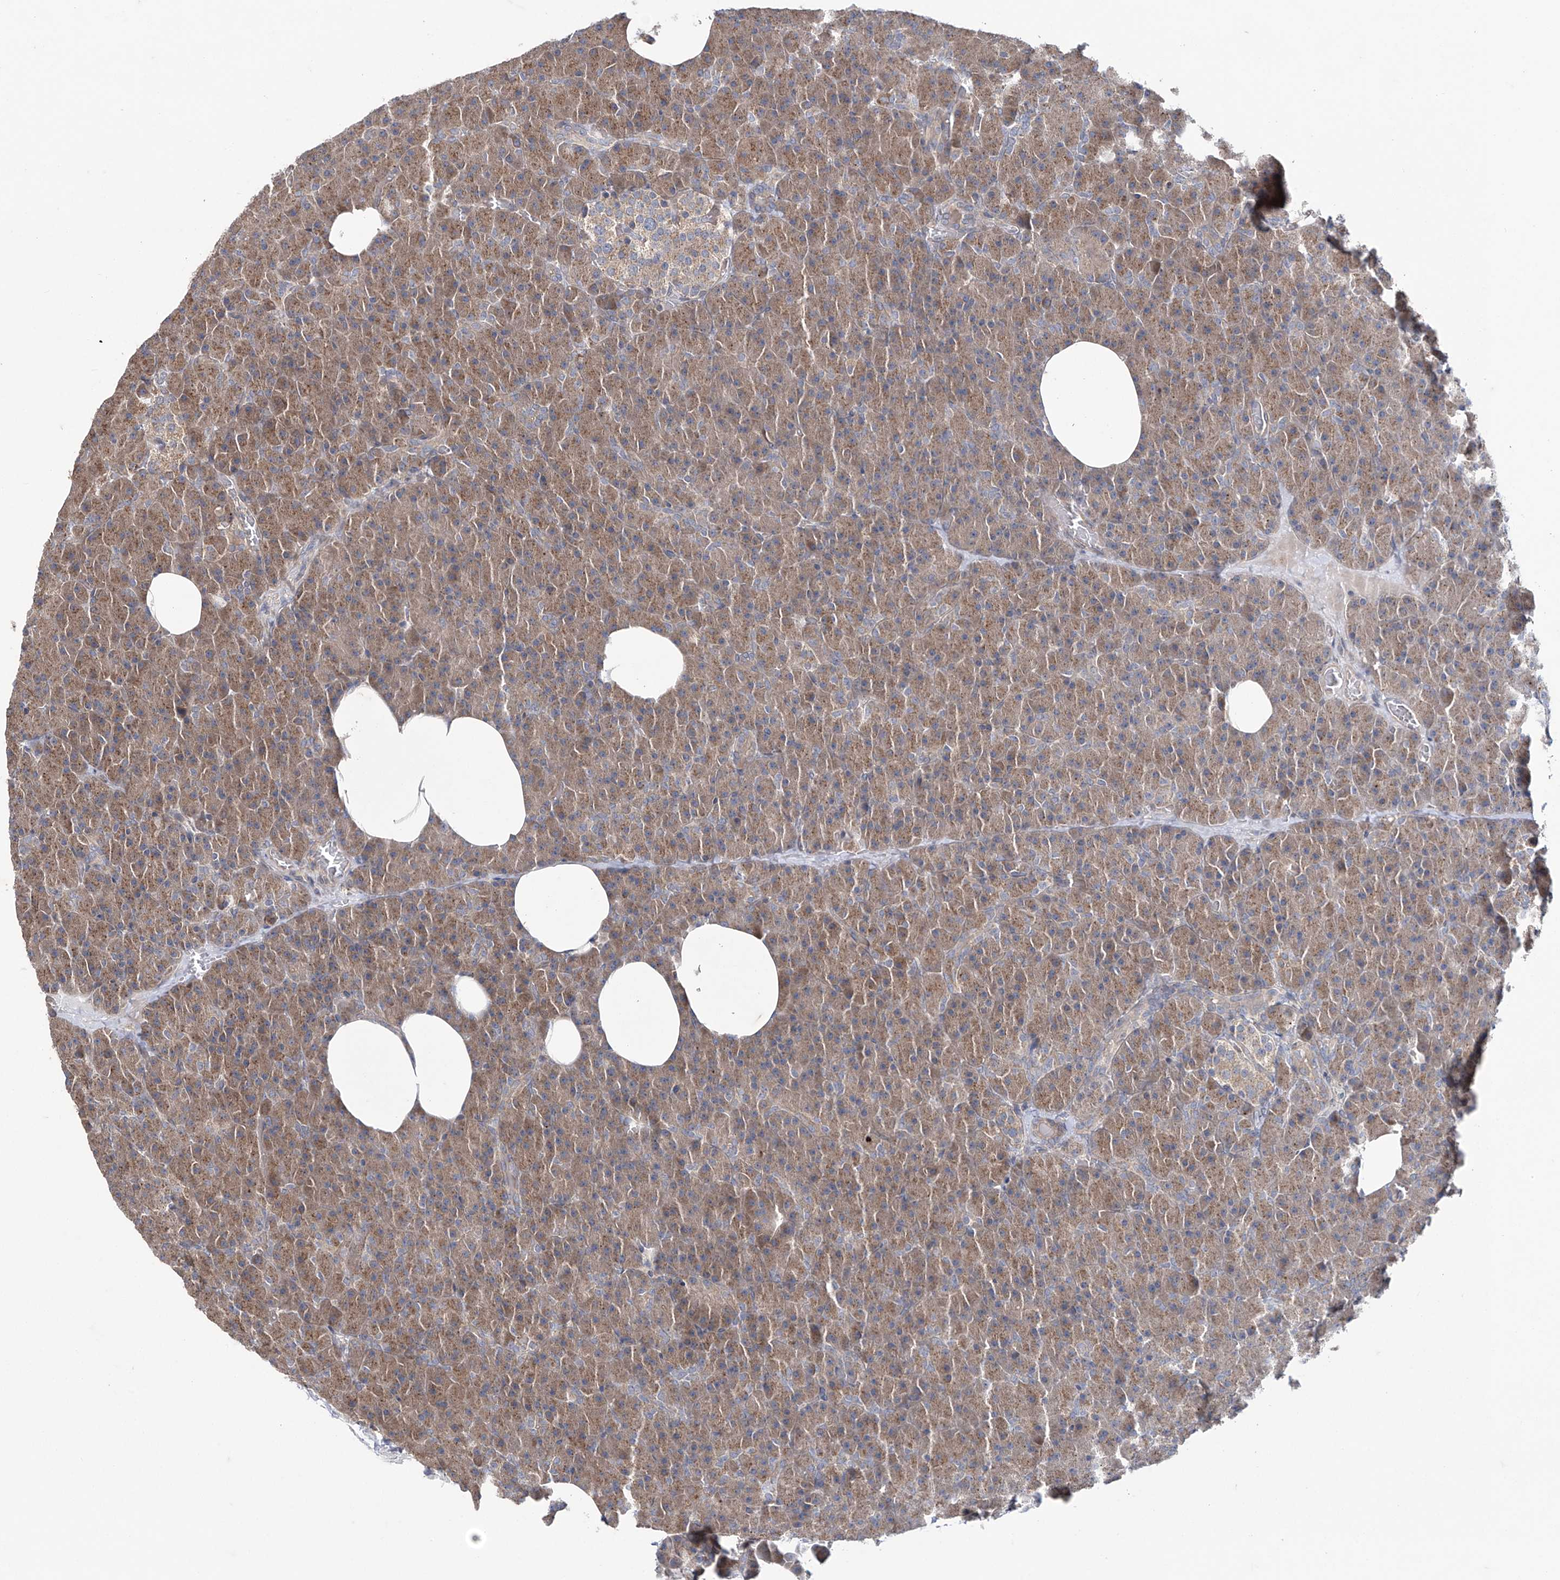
{"staining": {"intensity": "moderate", "quantity": ">75%", "location": "cytoplasmic/membranous"}, "tissue": "pancreas", "cell_type": "Exocrine glandular cells", "image_type": "normal", "snomed": [{"axis": "morphology", "description": "Normal tissue, NOS"}, {"axis": "morphology", "description": "Carcinoid, malignant, NOS"}, {"axis": "topography", "description": "Pancreas"}], "caption": "Immunohistochemistry (IHC) staining of unremarkable pancreas, which displays medium levels of moderate cytoplasmic/membranous staining in approximately >75% of exocrine glandular cells indicating moderate cytoplasmic/membranous protein expression. The staining was performed using DAB (brown) for protein detection and nuclei were counterstained in hematoxylin (blue).", "gene": "TRIM60", "patient": {"sex": "female", "age": 35}}